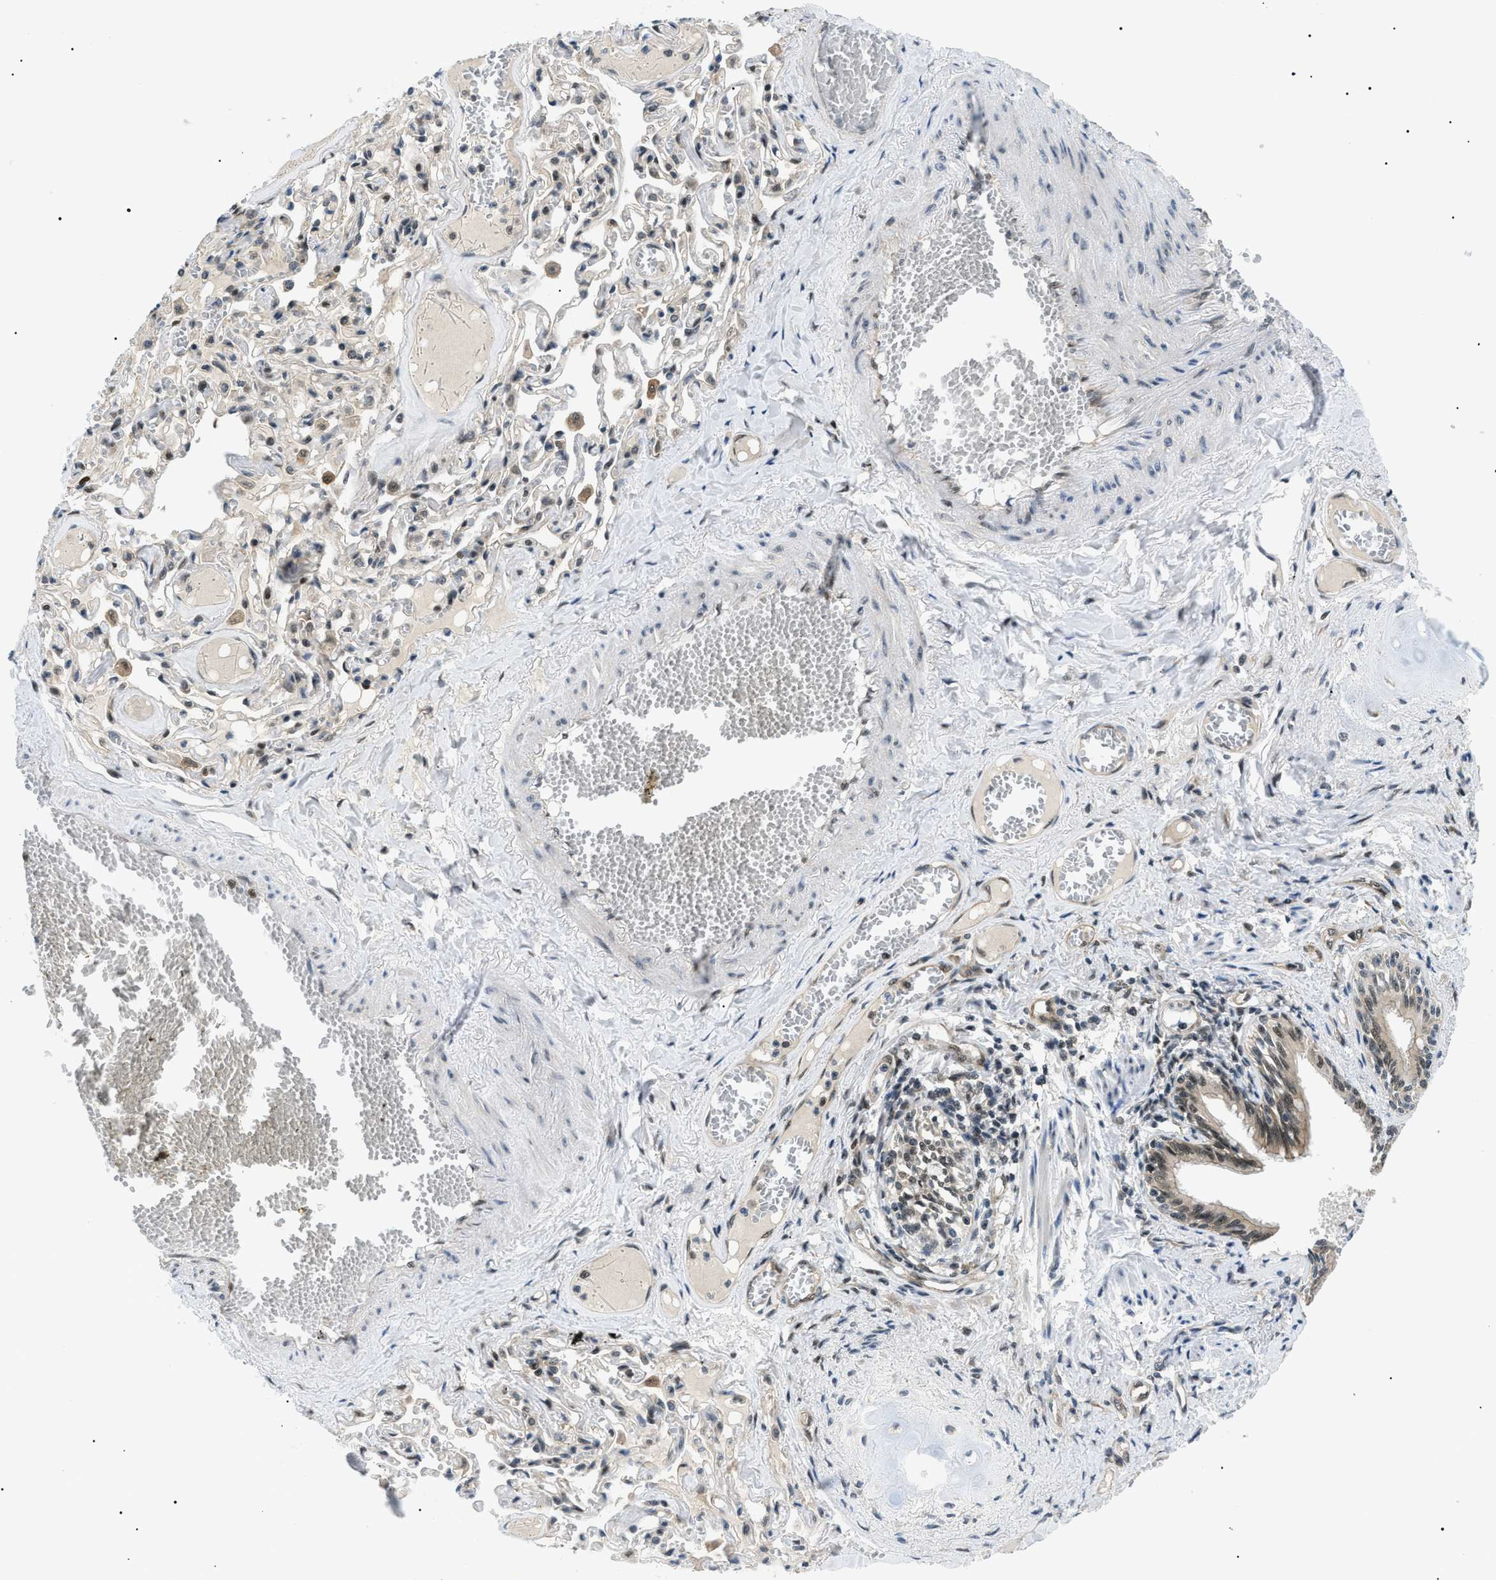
{"staining": {"intensity": "strong", "quantity": "25%-75%", "location": "cytoplasmic/membranous,nuclear"}, "tissue": "bronchus", "cell_type": "Respiratory epithelial cells", "image_type": "normal", "snomed": [{"axis": "morphology", "description": "Normal tissue, NOS"}, {"axis": "morphology", "description": "Inflammation, NOS"}, {"axis": "topography", "description": "Cartilage tissue"}, {"axis": "topography", "description": "Lung"}], "caption": "Immunohistochemical staining of benign bronchus shows strong cytoplasmic/membranous,nuclear protein expression in approximately 25%-75% of respiratory epithelial cells. (Brightfield microscopy of DAB IHC at high magnification).", "gene": "CWC25", "patient": {"sex": "male", "age": 71}}